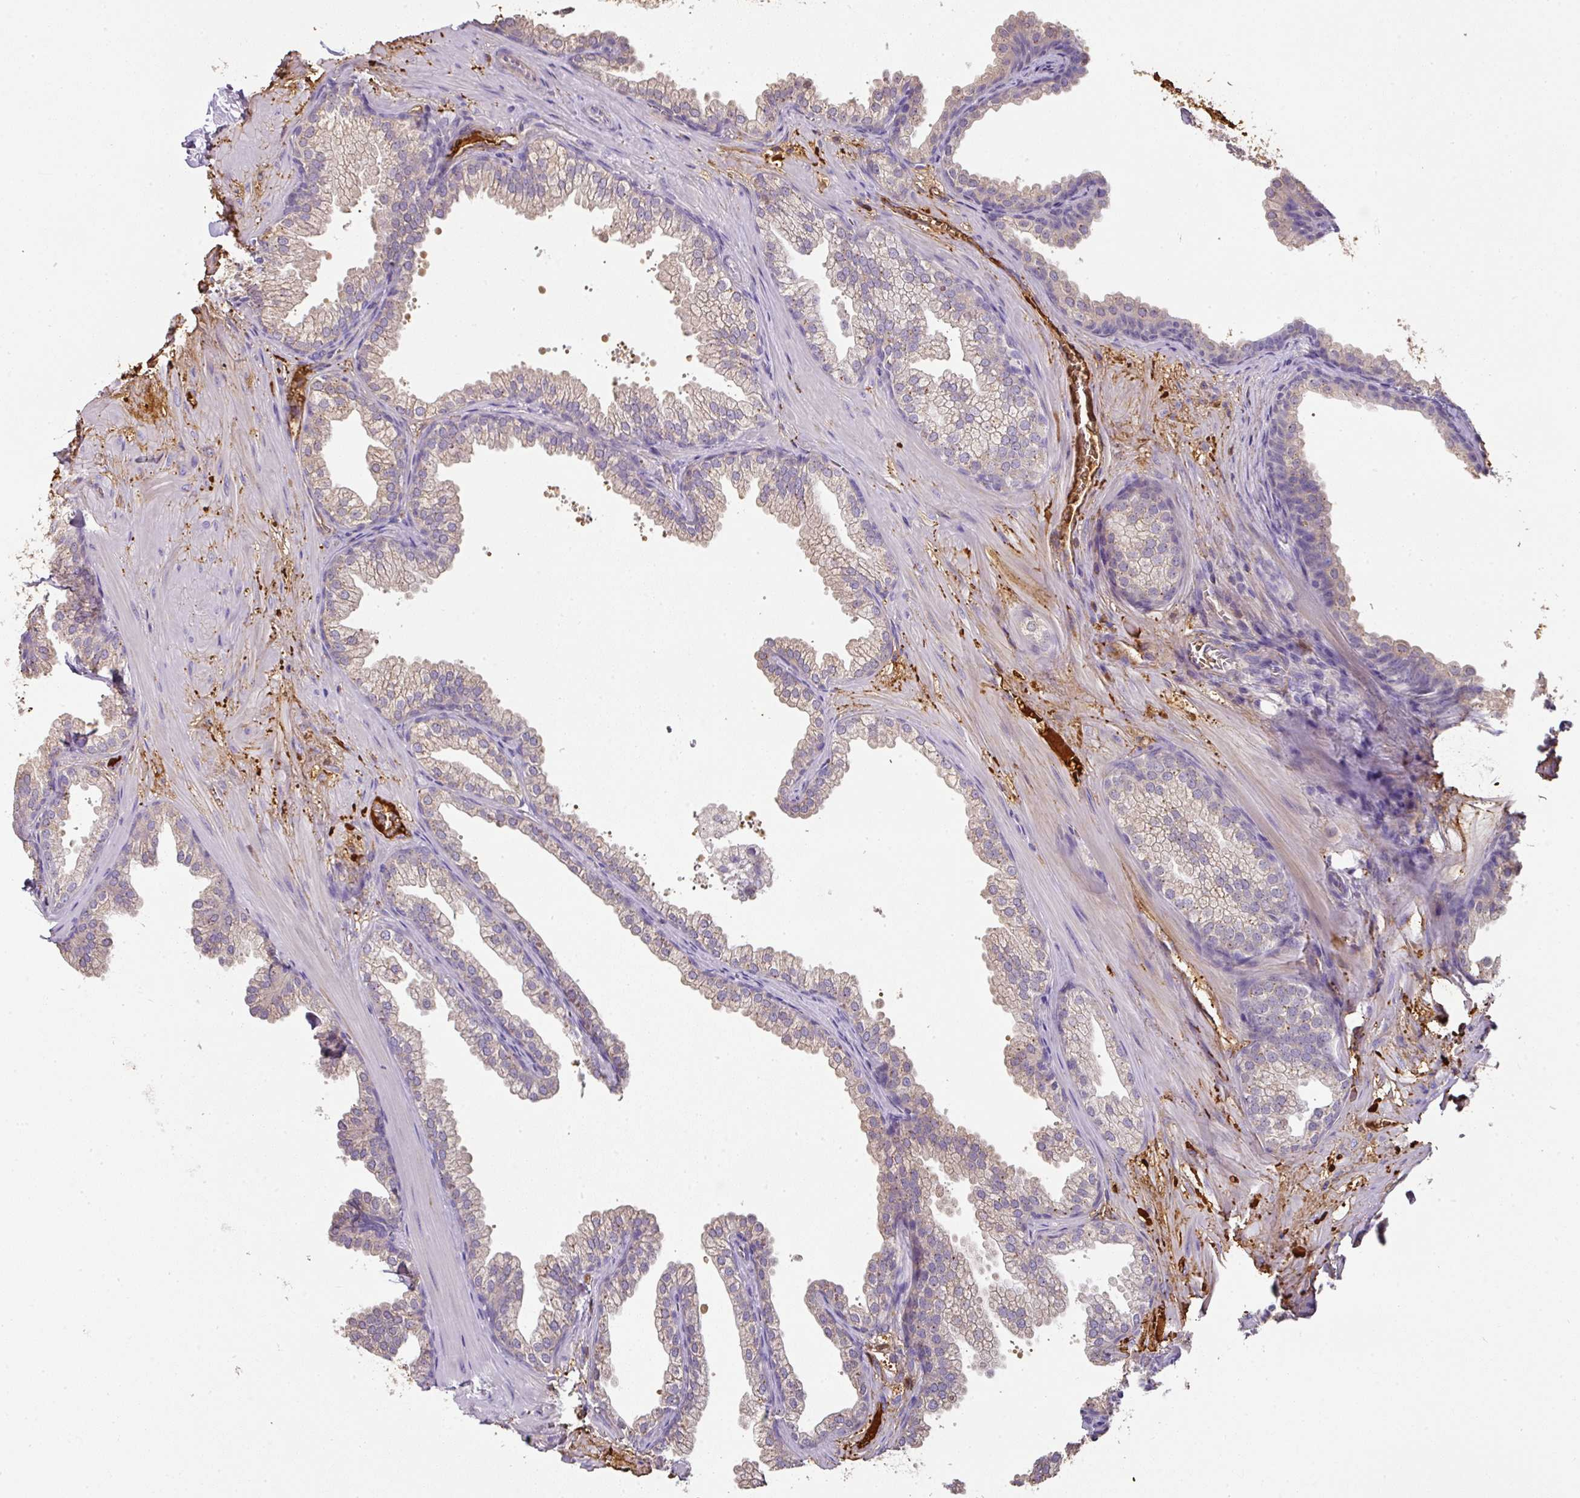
{"staining": {"intensity": "weak", "quantity": "25%-75%", "location": "cytoplasmic/membranous"}, "tissue": "prostate", "cell_type": "Glandular cells", "image_type": "normal", "snomed": [{"axis": "morphology", "description": "Normal tissue, NOS"}, {"axis": "topography", "description": "Prostate"}], "caption": "Benign prostate shows weak cytoplasmic/membranous positivity in about 25%-75% of glandular cells.", "gene": "CCZ1B", "patient": {"sex": "male", "age": 37}}